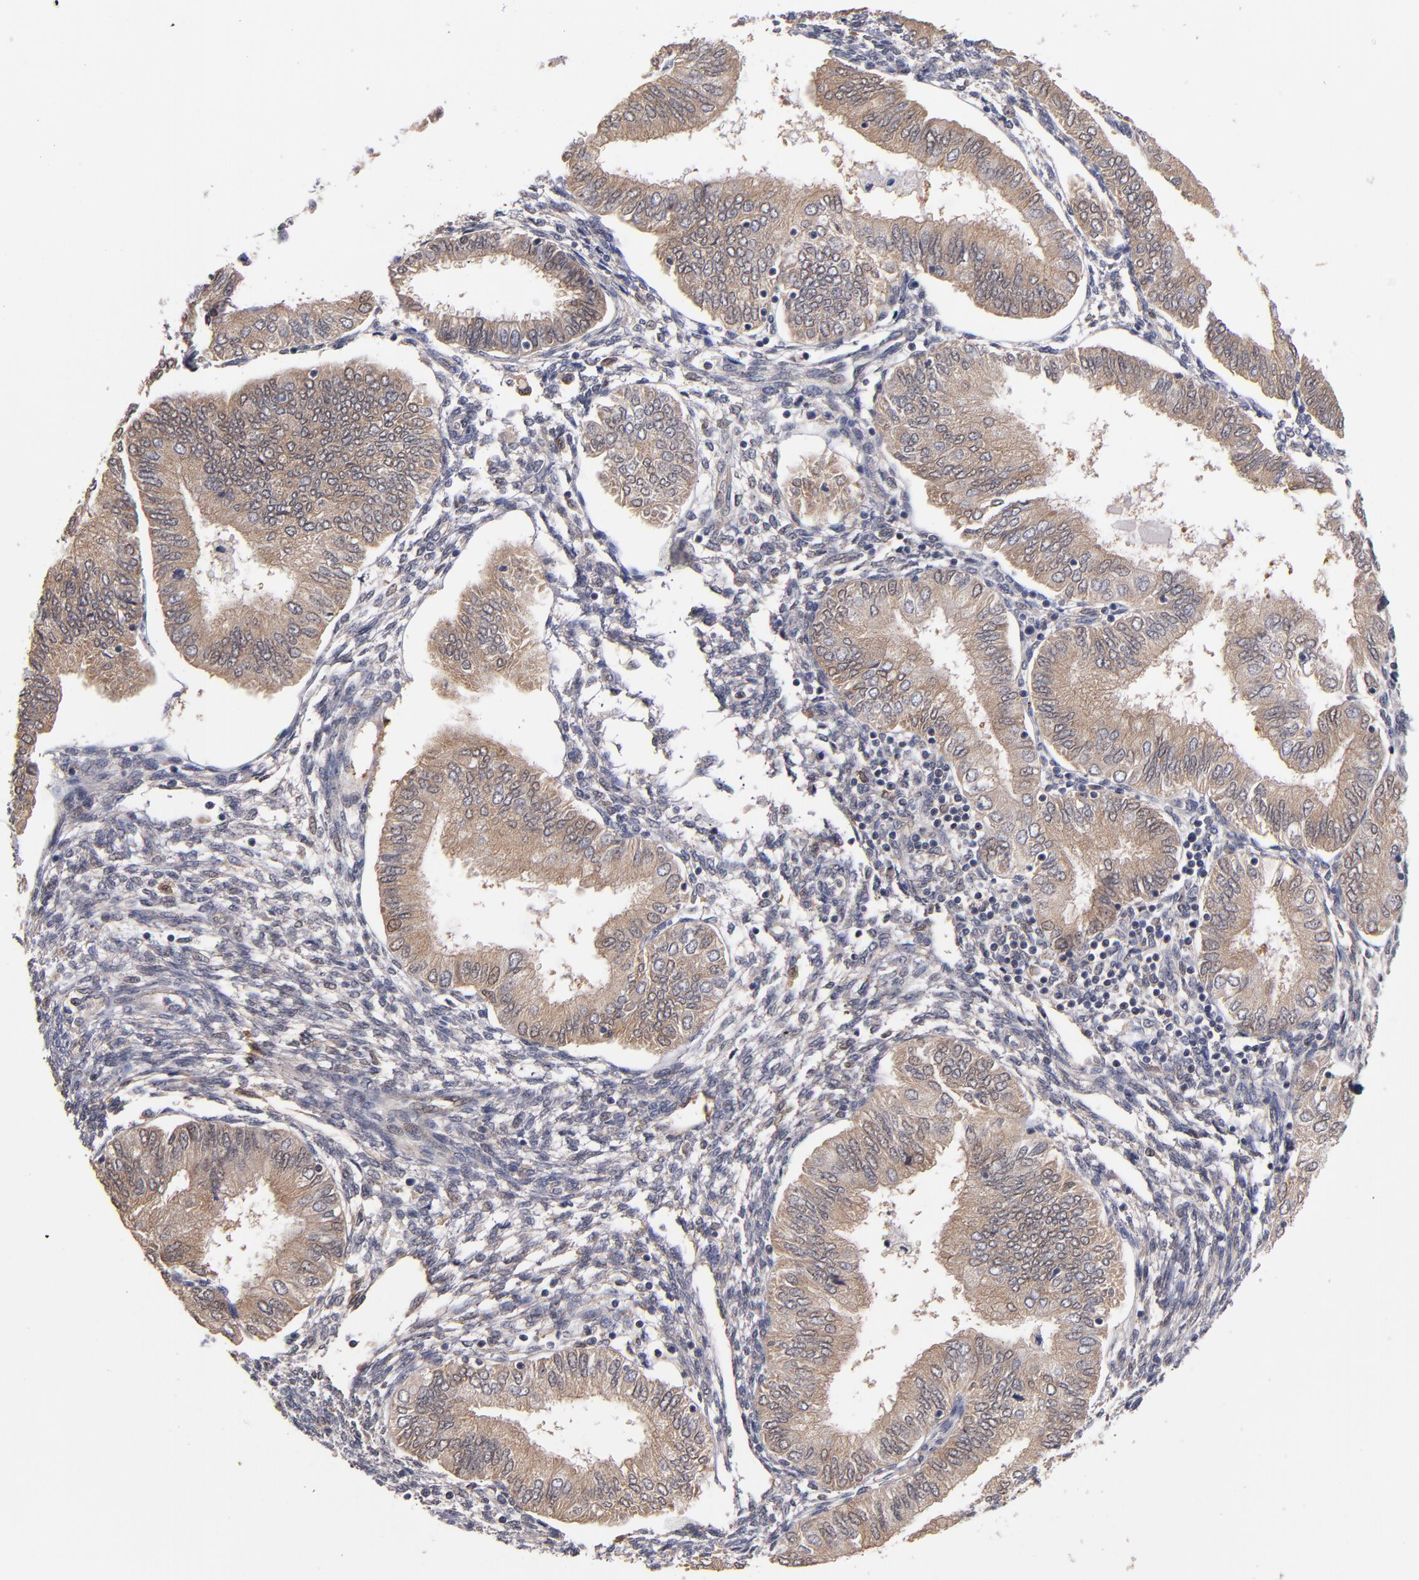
{"staining": {"intensity": "moderate", "quantity": ">75%", "location": "cytoplasmic/membranous"}, "tissue": "endometrial cancer", "cell_type": "Tumor cells", "image_type": "cancer", "snomed": [{"axis": "morphology", "description": "Adenocarcinoma, NOS"}, {"axis": "topography", "description": "Endometrium"}], "caption": "Protein expression analysis of human endometrial adenocarcinoma reveals moderate cytoplasmic/membranous staining in about >75% of tumor cells.", "gene": "GMFG", "patient": {"sex": "female", "age": 51}}